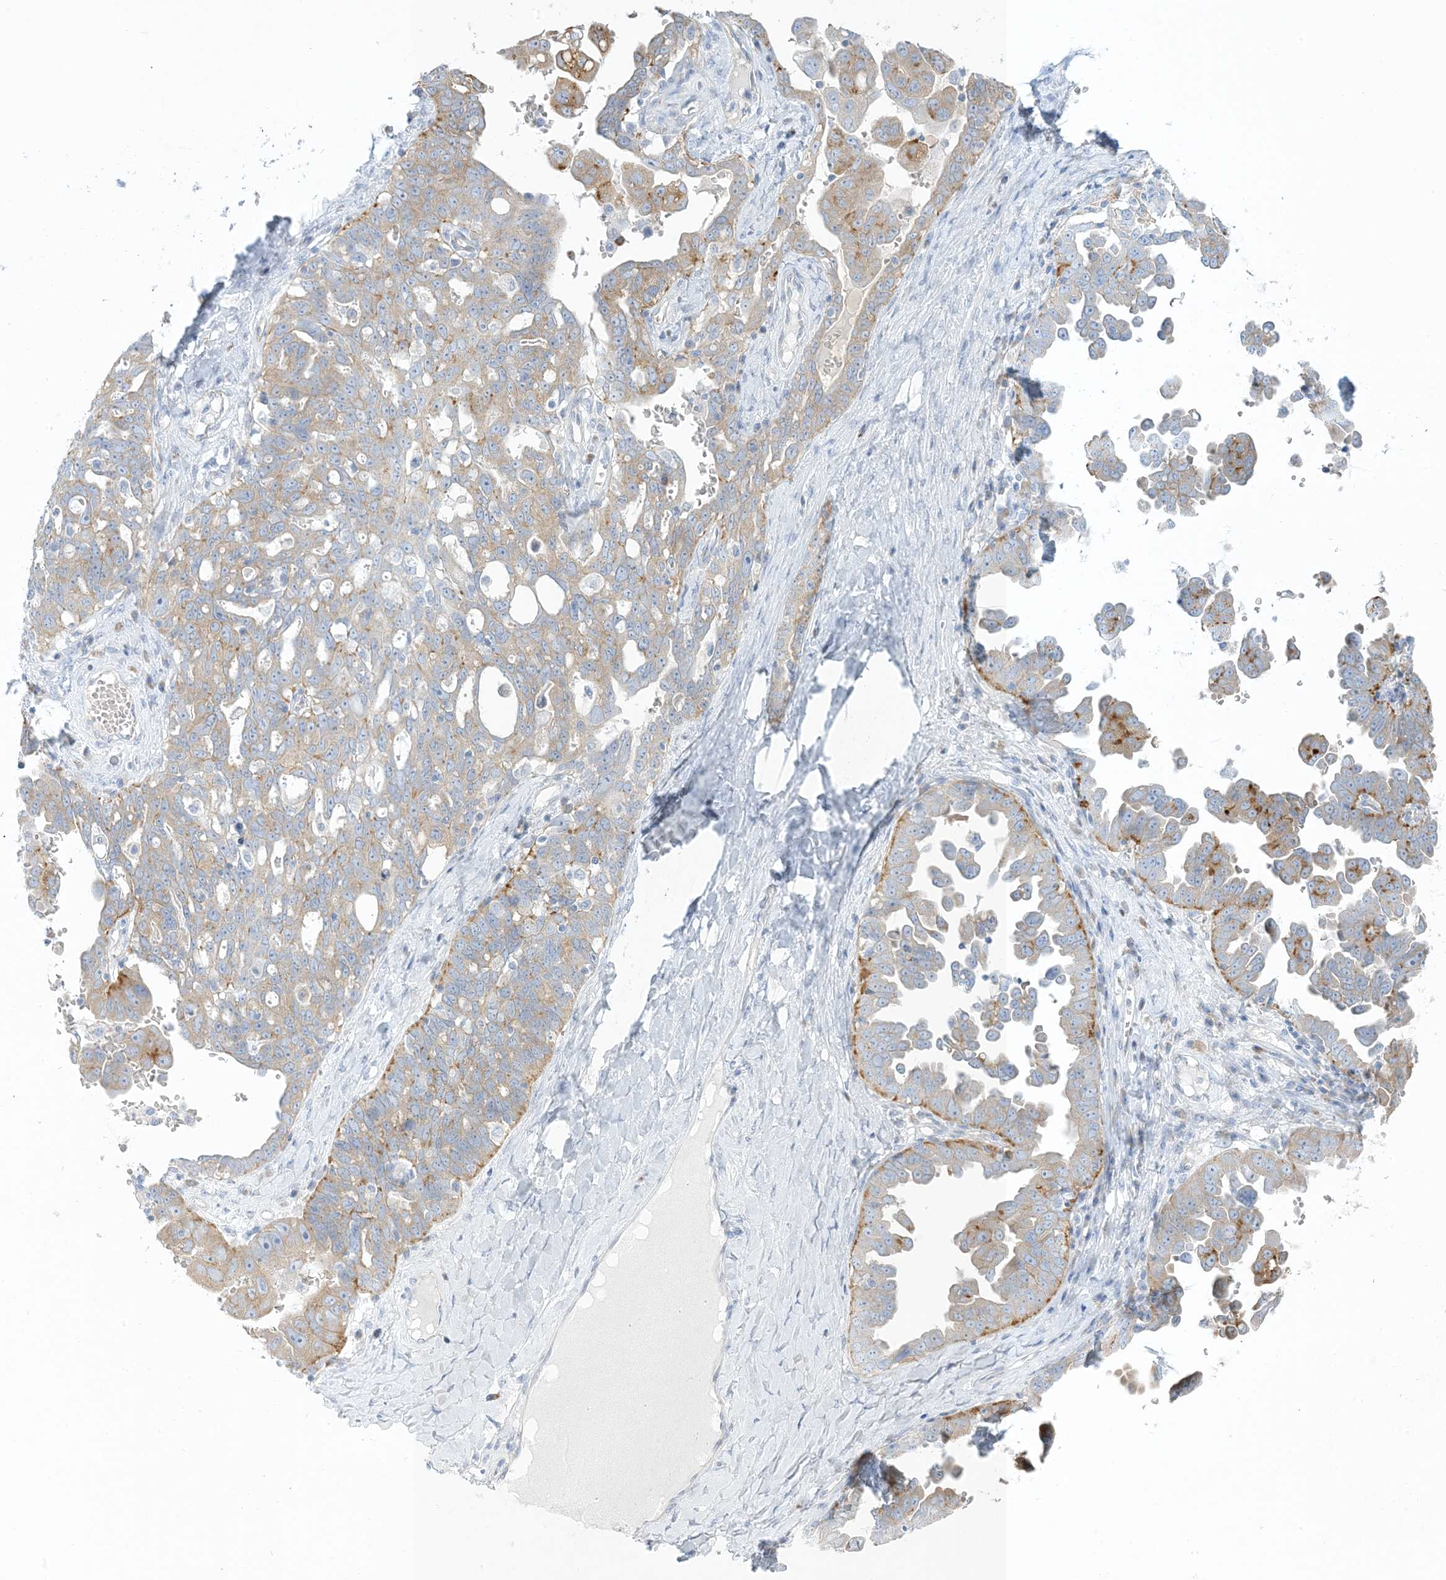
{"staining": {"intensity": "moderate", "quantity": "25%-75%", "location": "cytoplasmic/membranous"}, "tissue": "ovarian cancer", "cell_type": "Tumor cells", "image_type": "cancer", "snomed": [{"axis": "morphology", "description": "Carcinoma, endometroid"}, {"axis": "topography", "description": "Ovary"}], "caption": "Immunohistochemical staining of human ovarian cancer (endometroid carcinoma) demonstrates moderate cytoplasmic/membranous protein positivity in about 25%-75% of tumor cells. (IHC, brightfield microscopy, high magnification).", "gene": "XIRP2", "patient": {"sex": "female", "age": 62}}